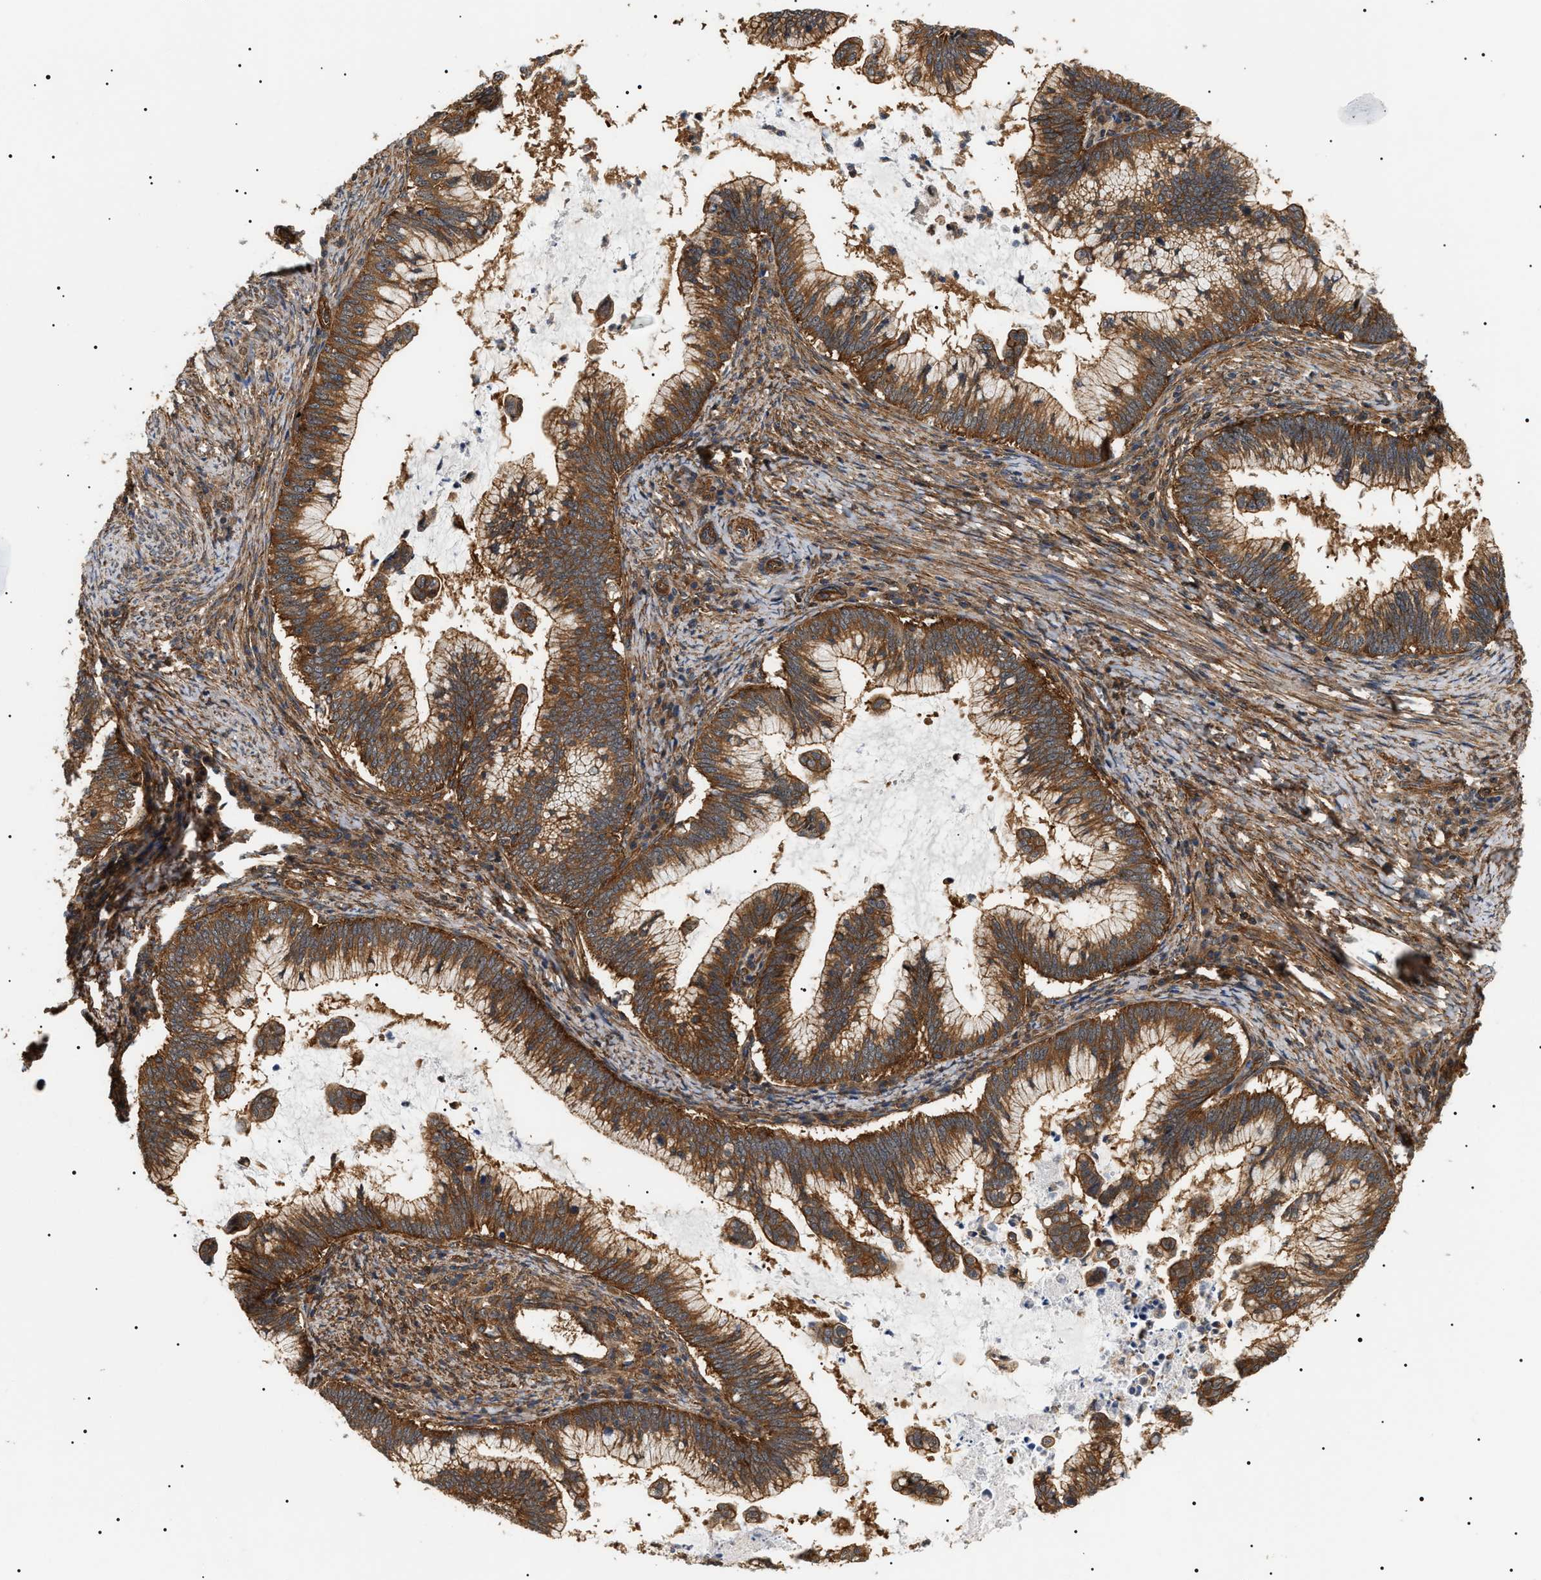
{"staining": {"intensity": "strong", "quantity": ">75%", "location": "cytoplasmic/membranous"}, "tissue": "cervical cancer", "cell_type": "Tumor cells", "image_type": "cancer", "snomed": [{"axis": "morphology", "description": "Adenocarcinoma, NOS"}, {"axis": "topography", "description": "Cervix"}], "caption": "IHC of cervical adenocarcinoma displays high levels of strong cytoplasmic/membranous expression in approximately >75% of tumor cells. (DAB (3,3'-diaminobenzidine) IHC with brightfield microscopy, high magnification).", "gene": "SH3GLB2", "patient": {"sex": "female", "age": 36}}